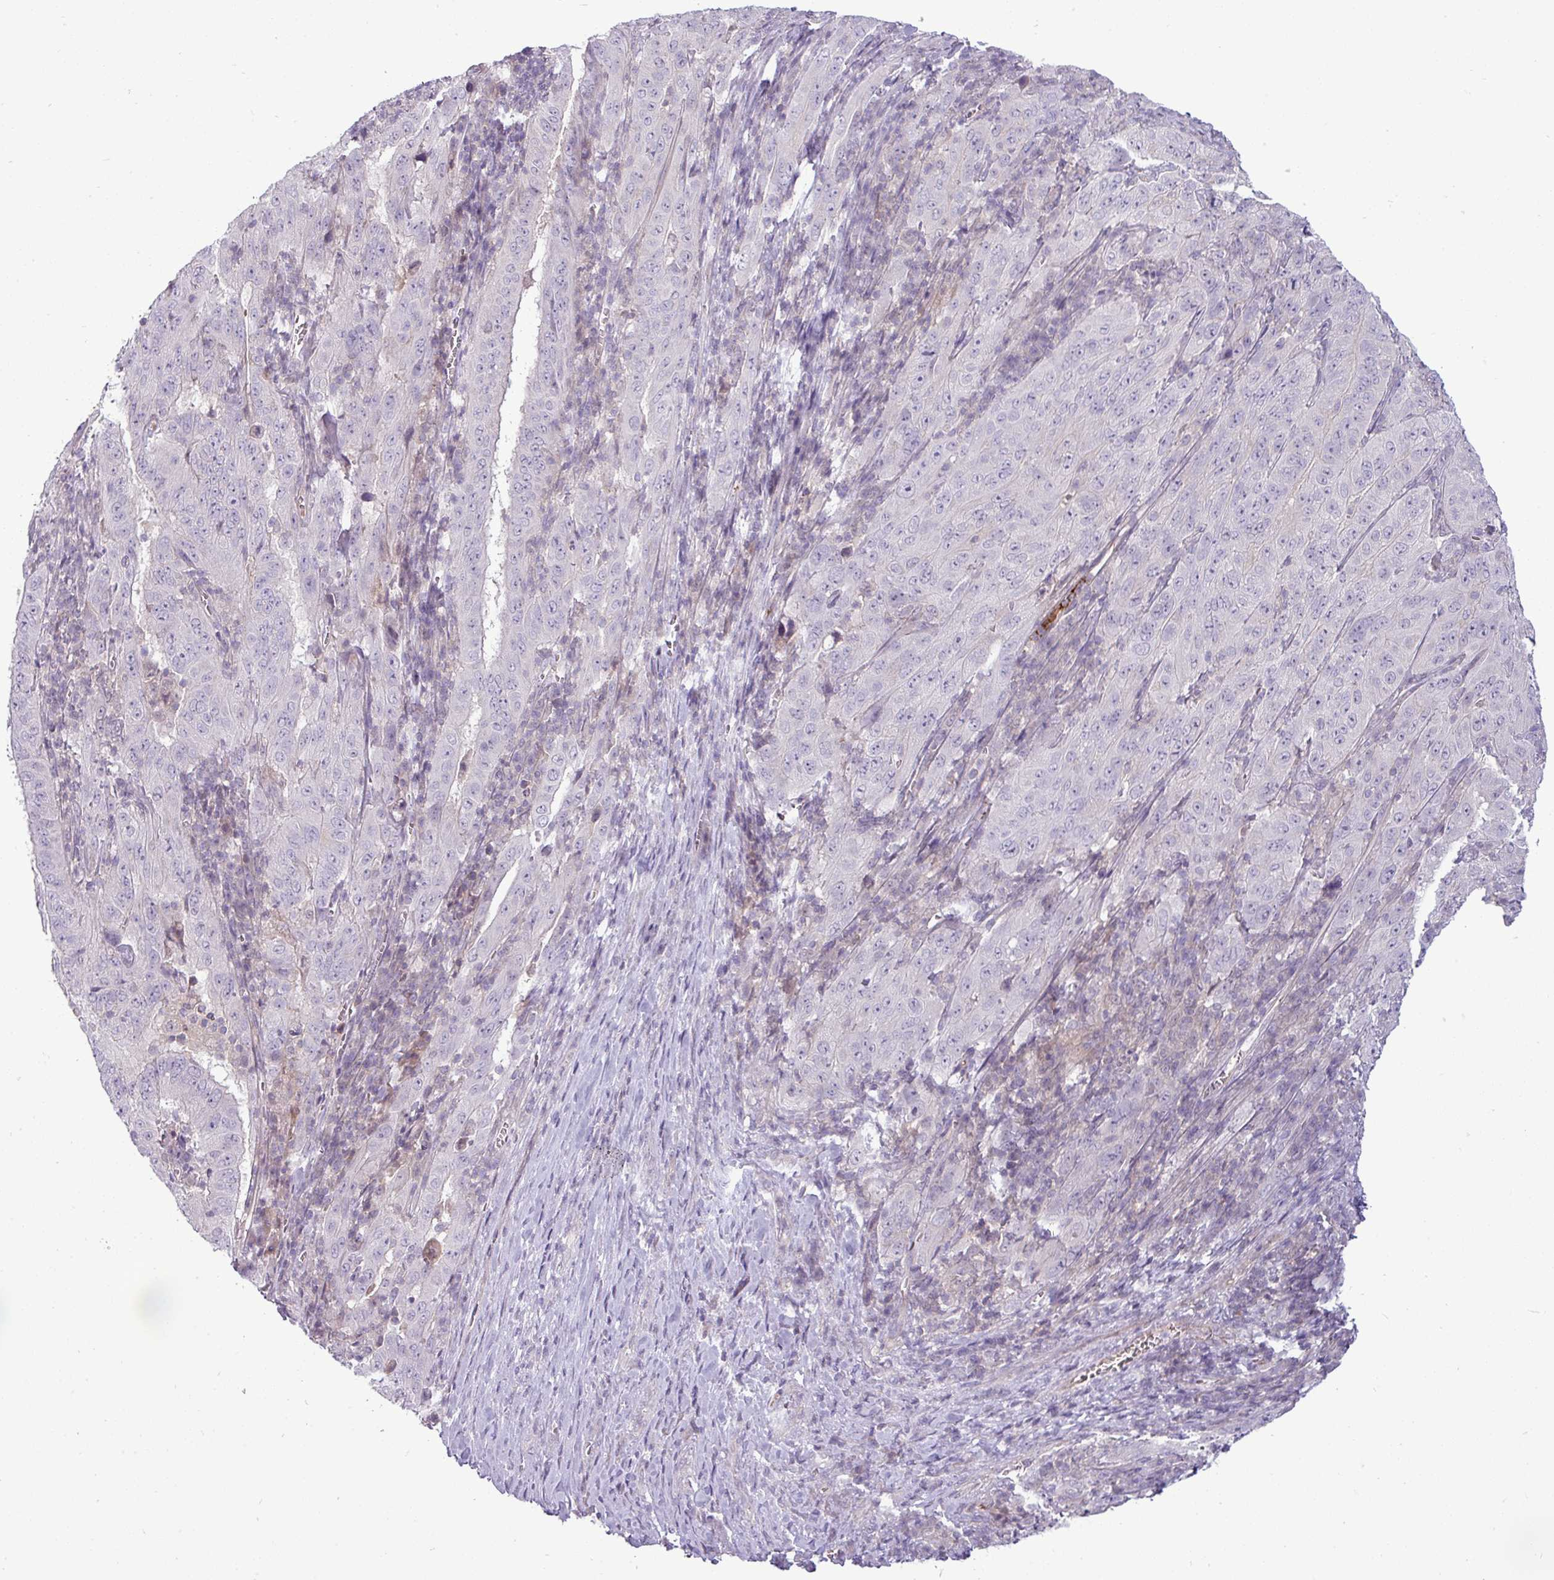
{"staining": {"intensity": "negative", "quantity": "none", "location": "none"}, "tissue": "pancreatic cancer", "cell_type": "Tumor cells", "image_type": "cancer", "snomed": [{"axis": "morphology", "description": "Adenocarcinoma, NOS"}, {"axis": "topography", "description": "Pancreas"}], "caption": "DAB immunohistochemical staining of pancreatic cancer (adenocarcinoma) shows no significant positivity in tumor cells.", "gene": "APOM", "patient": {"sex": "male", "age": 63}}